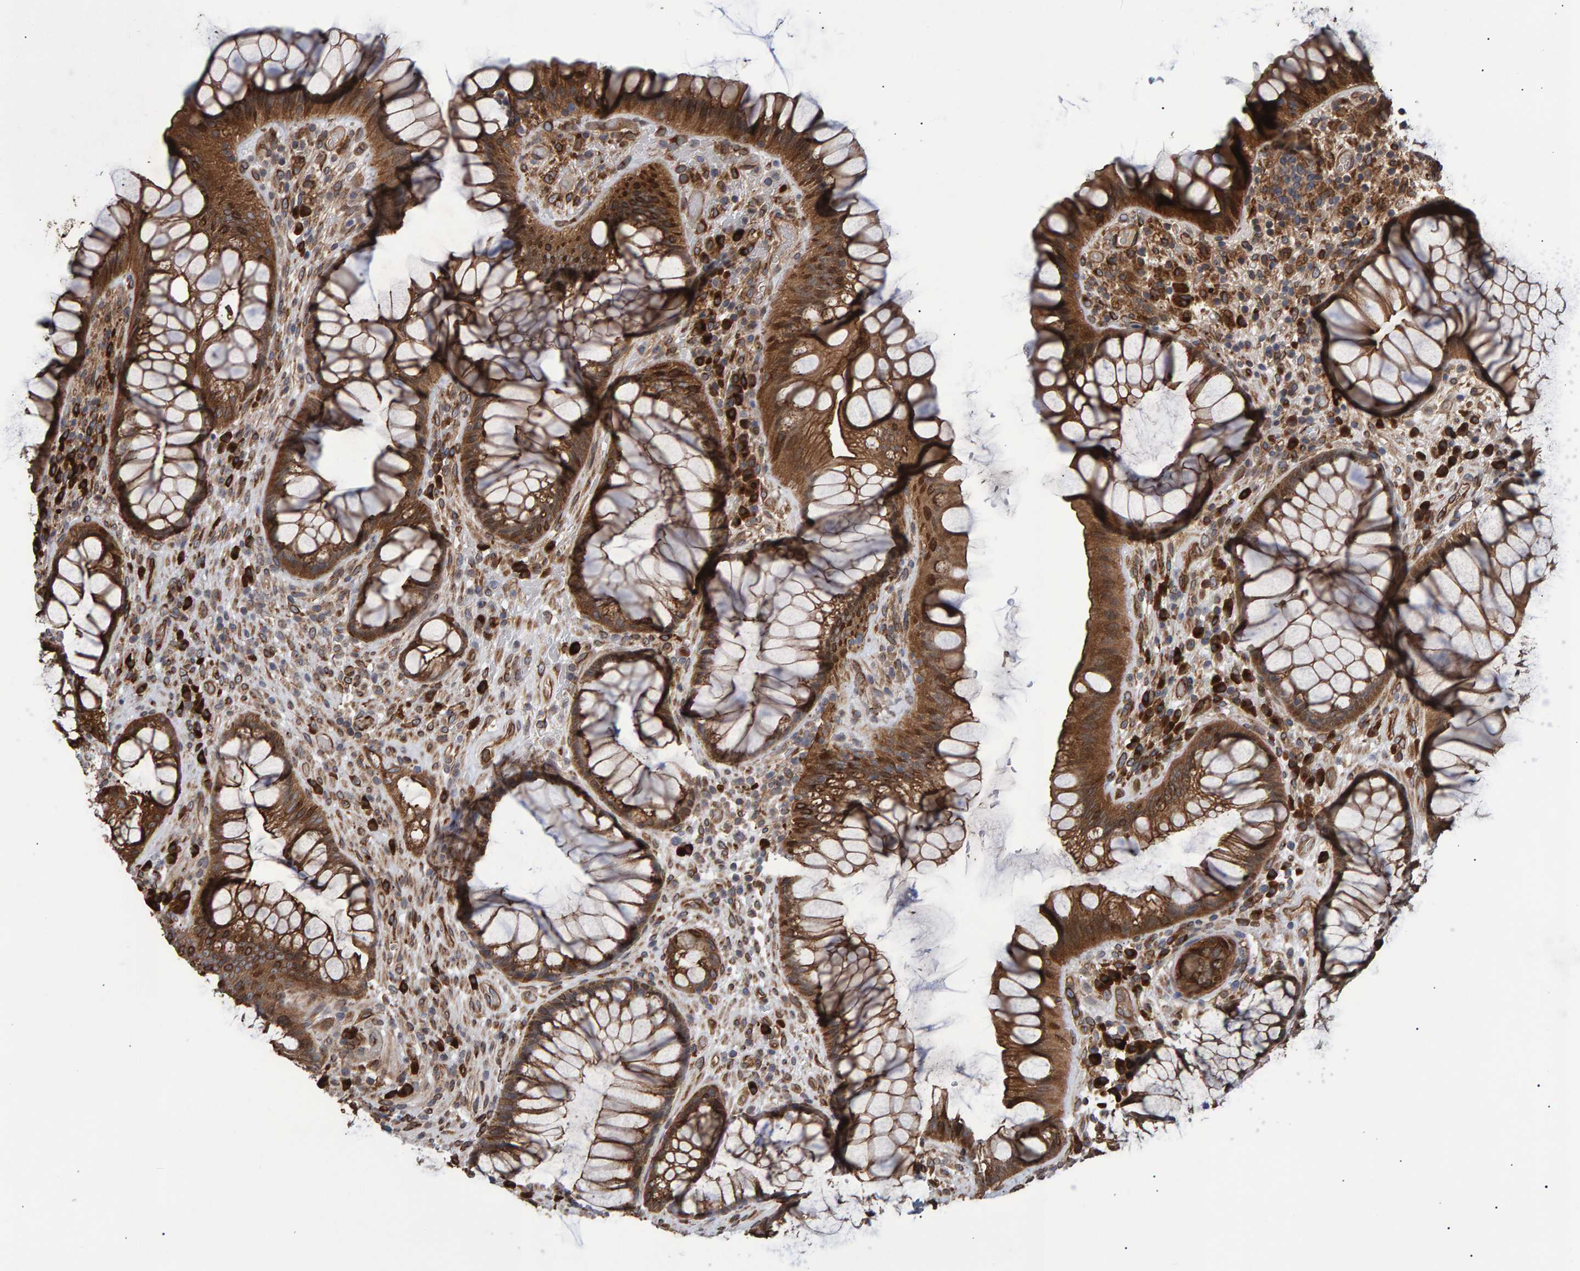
{"staining": {"intensity": "strong", "quantity": ">75%", "location": "cytoplasmic/membranous"}, "tissue": "rectum", "cell_type": "Glandular cells", "image_type": "normal", "snomed": [{"axis": "morphology", "description": "Normal tissue, NOS"}, {"axis": "topography", "description": "Rectum"}], "caption": "An immunohistochemistry histopathology image of benign tissue is shown. Protein staining in brown shows strong cytoplasmic/membranous positivity in rectum within glandular cells.", "gene": "FAM117A", "patient": {"sex": "male", "age": 51}}